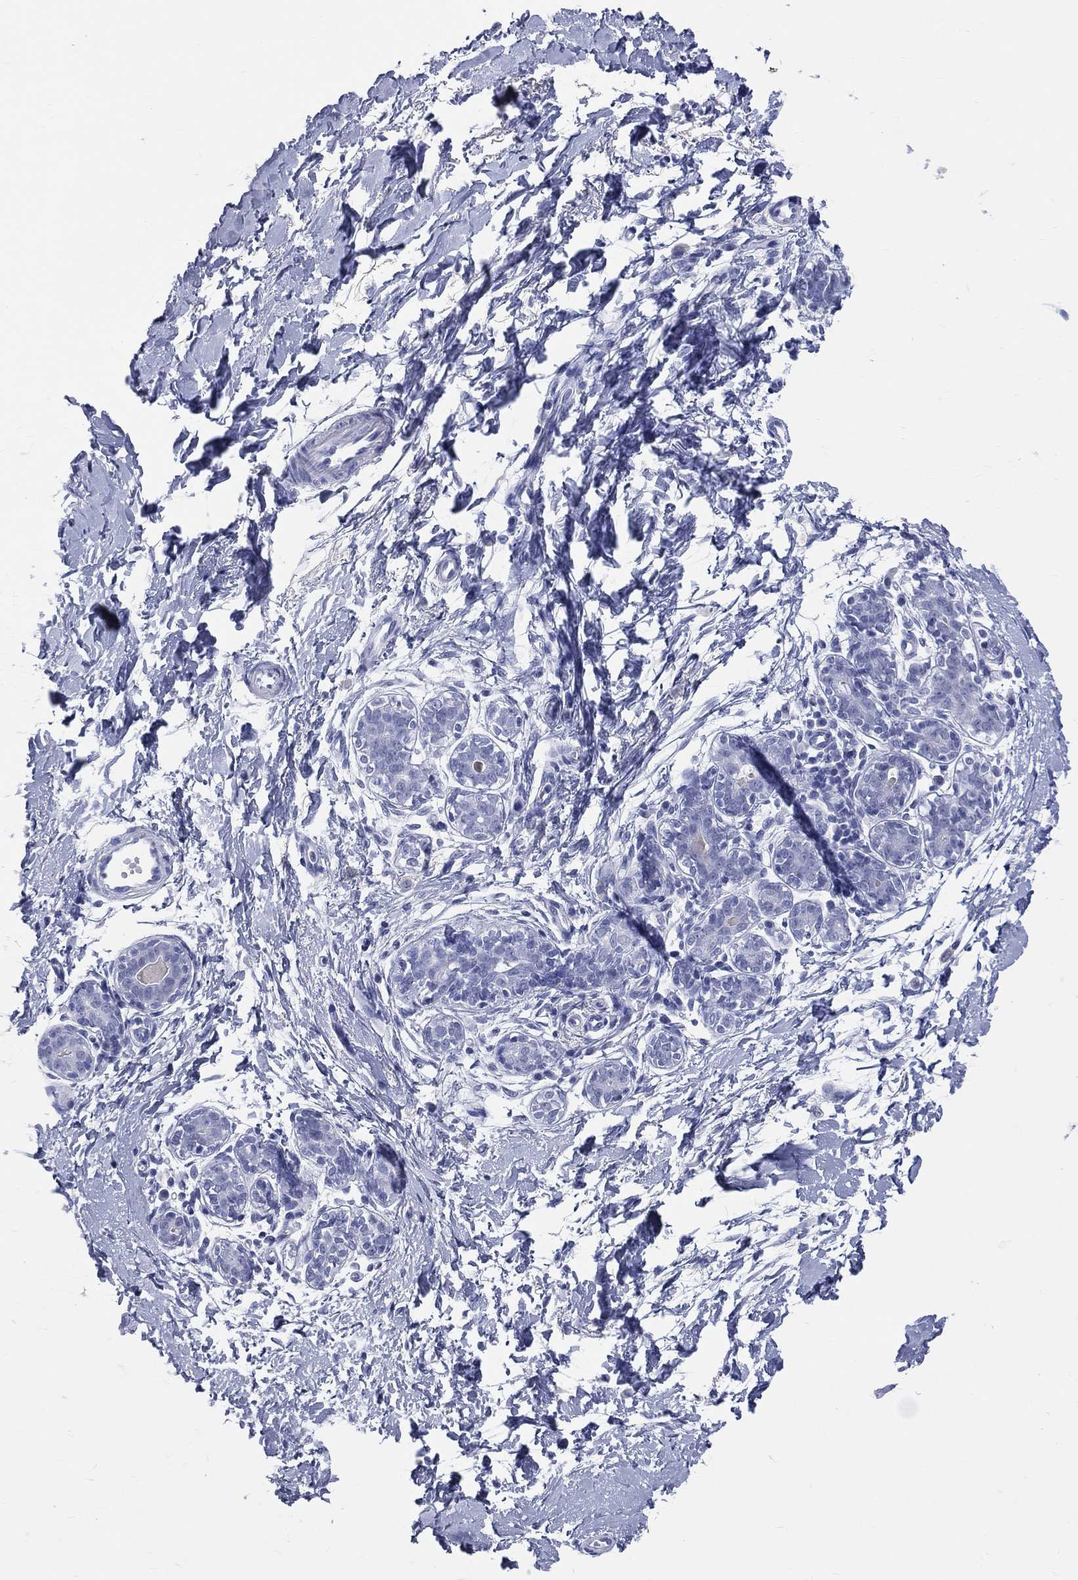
{"staining": {"intensity": "negative", "quantity": "none", "location": "none"}, "tissue": "breast", "cell_type": "Adipocytes", "image_type": "normal", "snomed": [{"axis": "morphology", "description": "Normal tissue, NOS"}, {"axis": "topography", "description": "Breast"}], "caption": "This is an immunohistochemistry histopathology image of benign human breast. There is no staining in adipocytes.", "gene": "MLLT10", "patient": {"sex": "female", "age": 37}}